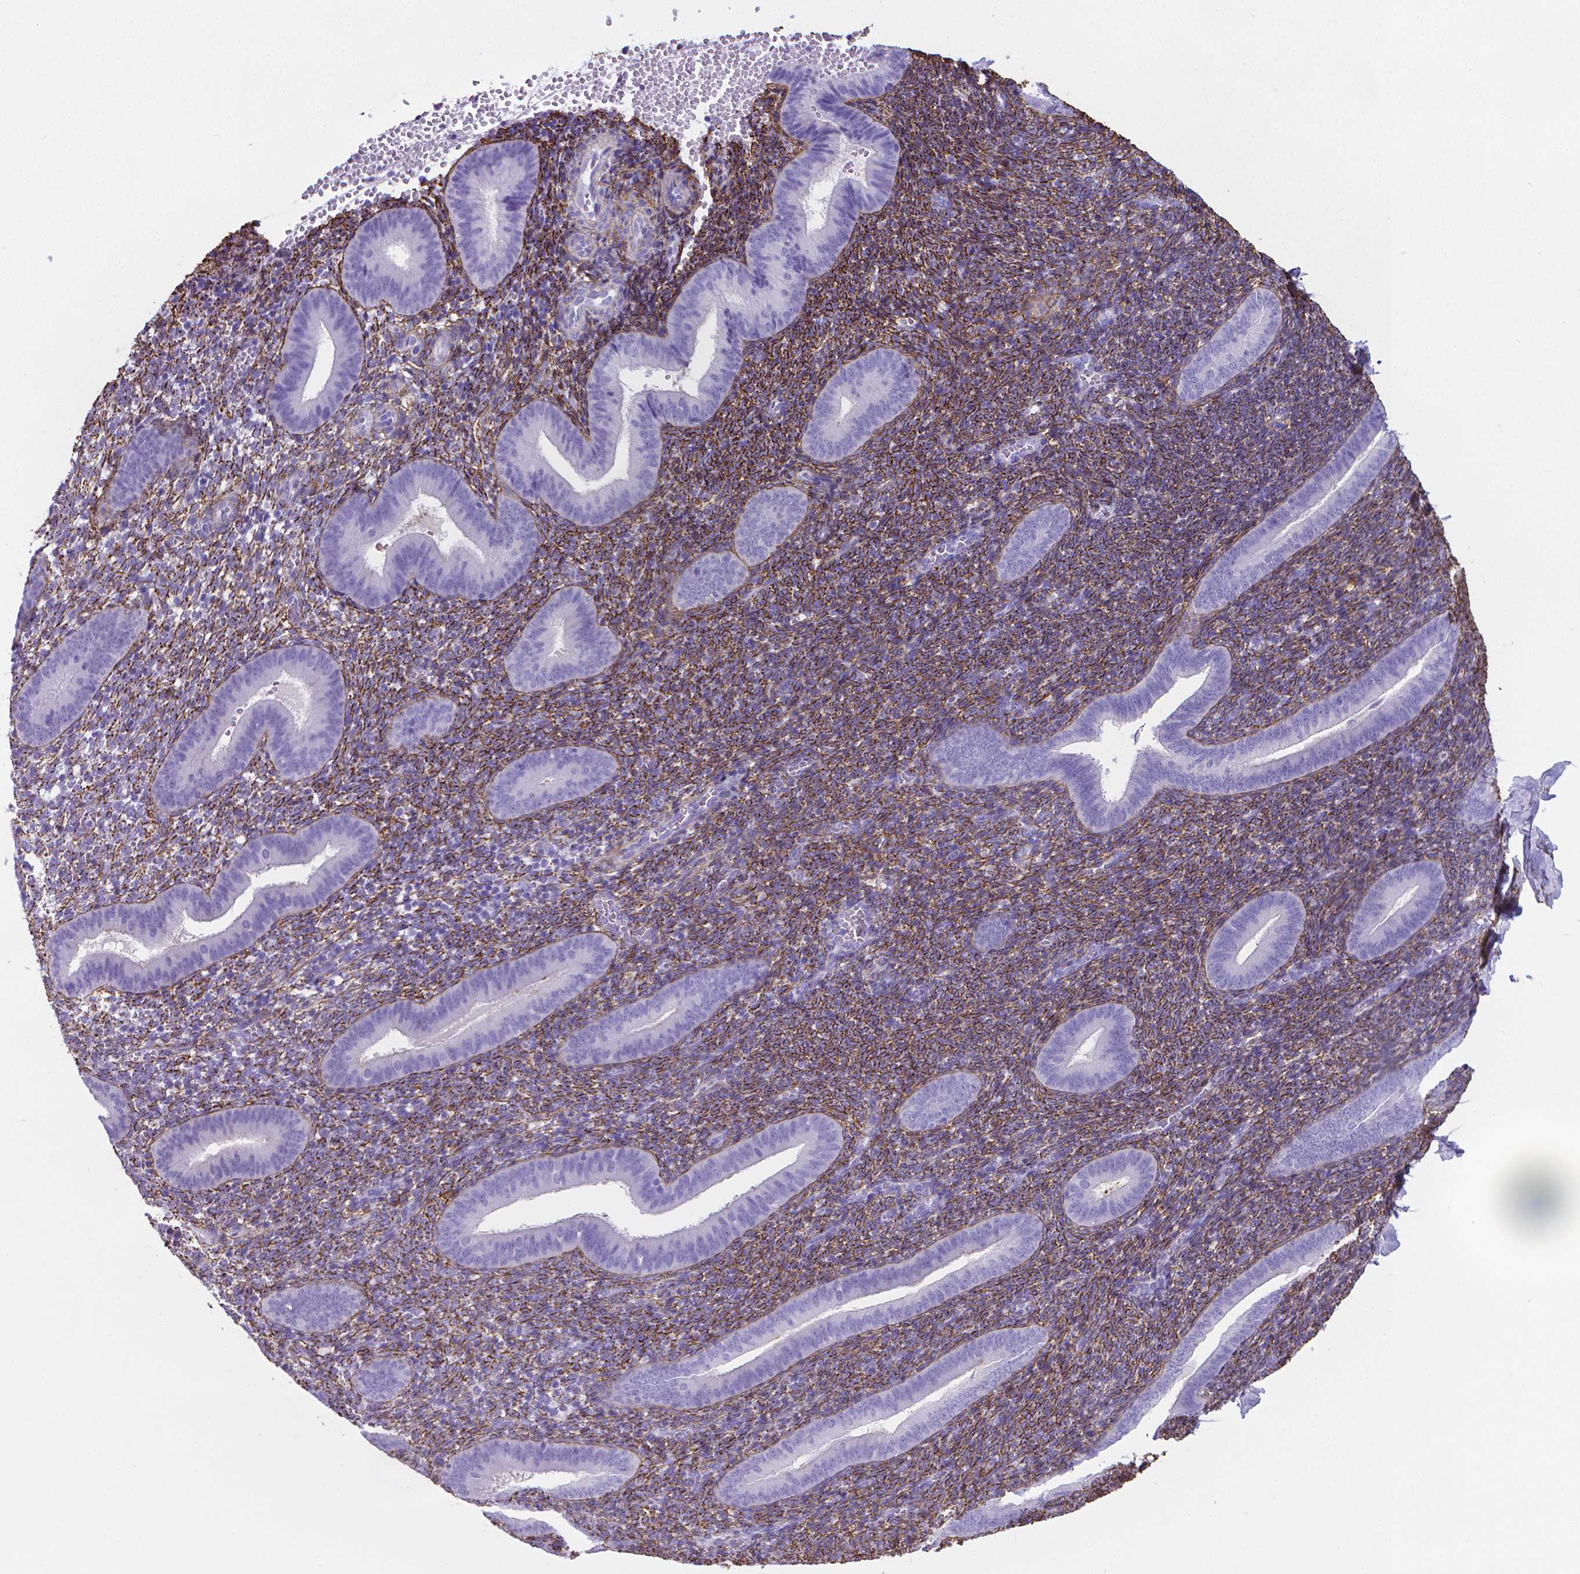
{"staining": {"intensity": "negative", "quantity": "none", "location": "none"}, "tissue": "endometrium", "cell_type": "Cells in endometrial stroma", "image_type": "normal", "snomed": [{"axis": "morphology", "description": "Normal tissue, NOS"}, {"axis": "topography", "description": "Endometrium"}], "caption": "DAB (3,3'-diaminobenzidine) immunohistochemical staining of normal endometrium shows no significant positivity in cells in endometrial stroma. Brightfield microscopy of IHC stained with DAB (brown) and hematoxylin (blue), captured at high magnification.", "gene": "MFAP2", "patient": {"sex": "female", "age": 25}}